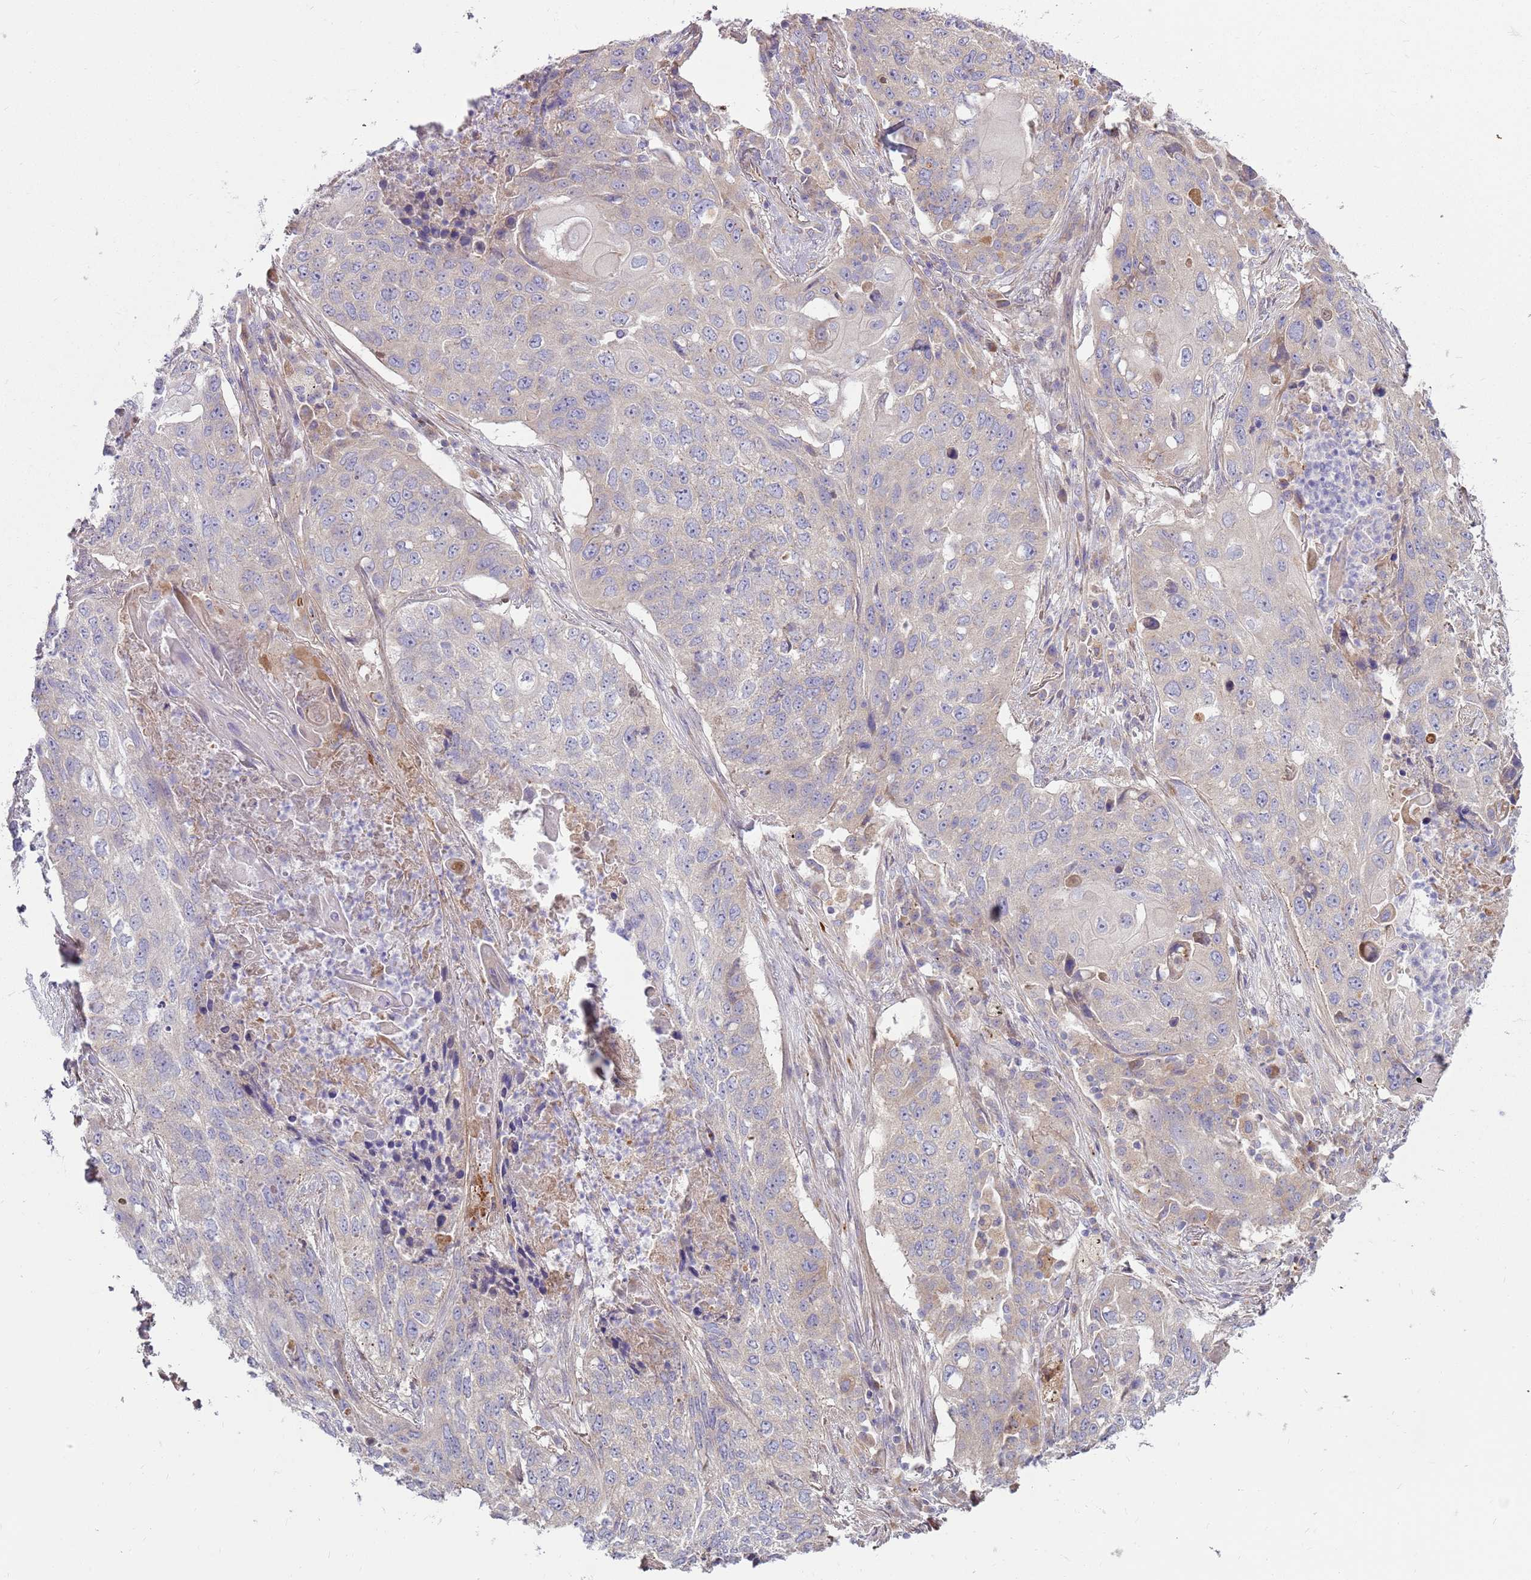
{"staining": {"intensity": "negative", "quantity": "none", "location": "none"}, "tissue": "lung cancer", "cell_type": "Tumor cells", "image_type": "cancer", "snomed": [{"axis": "morphology", "description": "Squamous cell carcinoma, NOS"}, {"axis": "topography", "description": "Lung"}], "caption": "Immunohistochemical staining of squamous cell carcinoma (lung) exhibits no significant positivity in tumor cells.", "gene": "EMC1", "patient": {"sex": "female", "age": 63}}